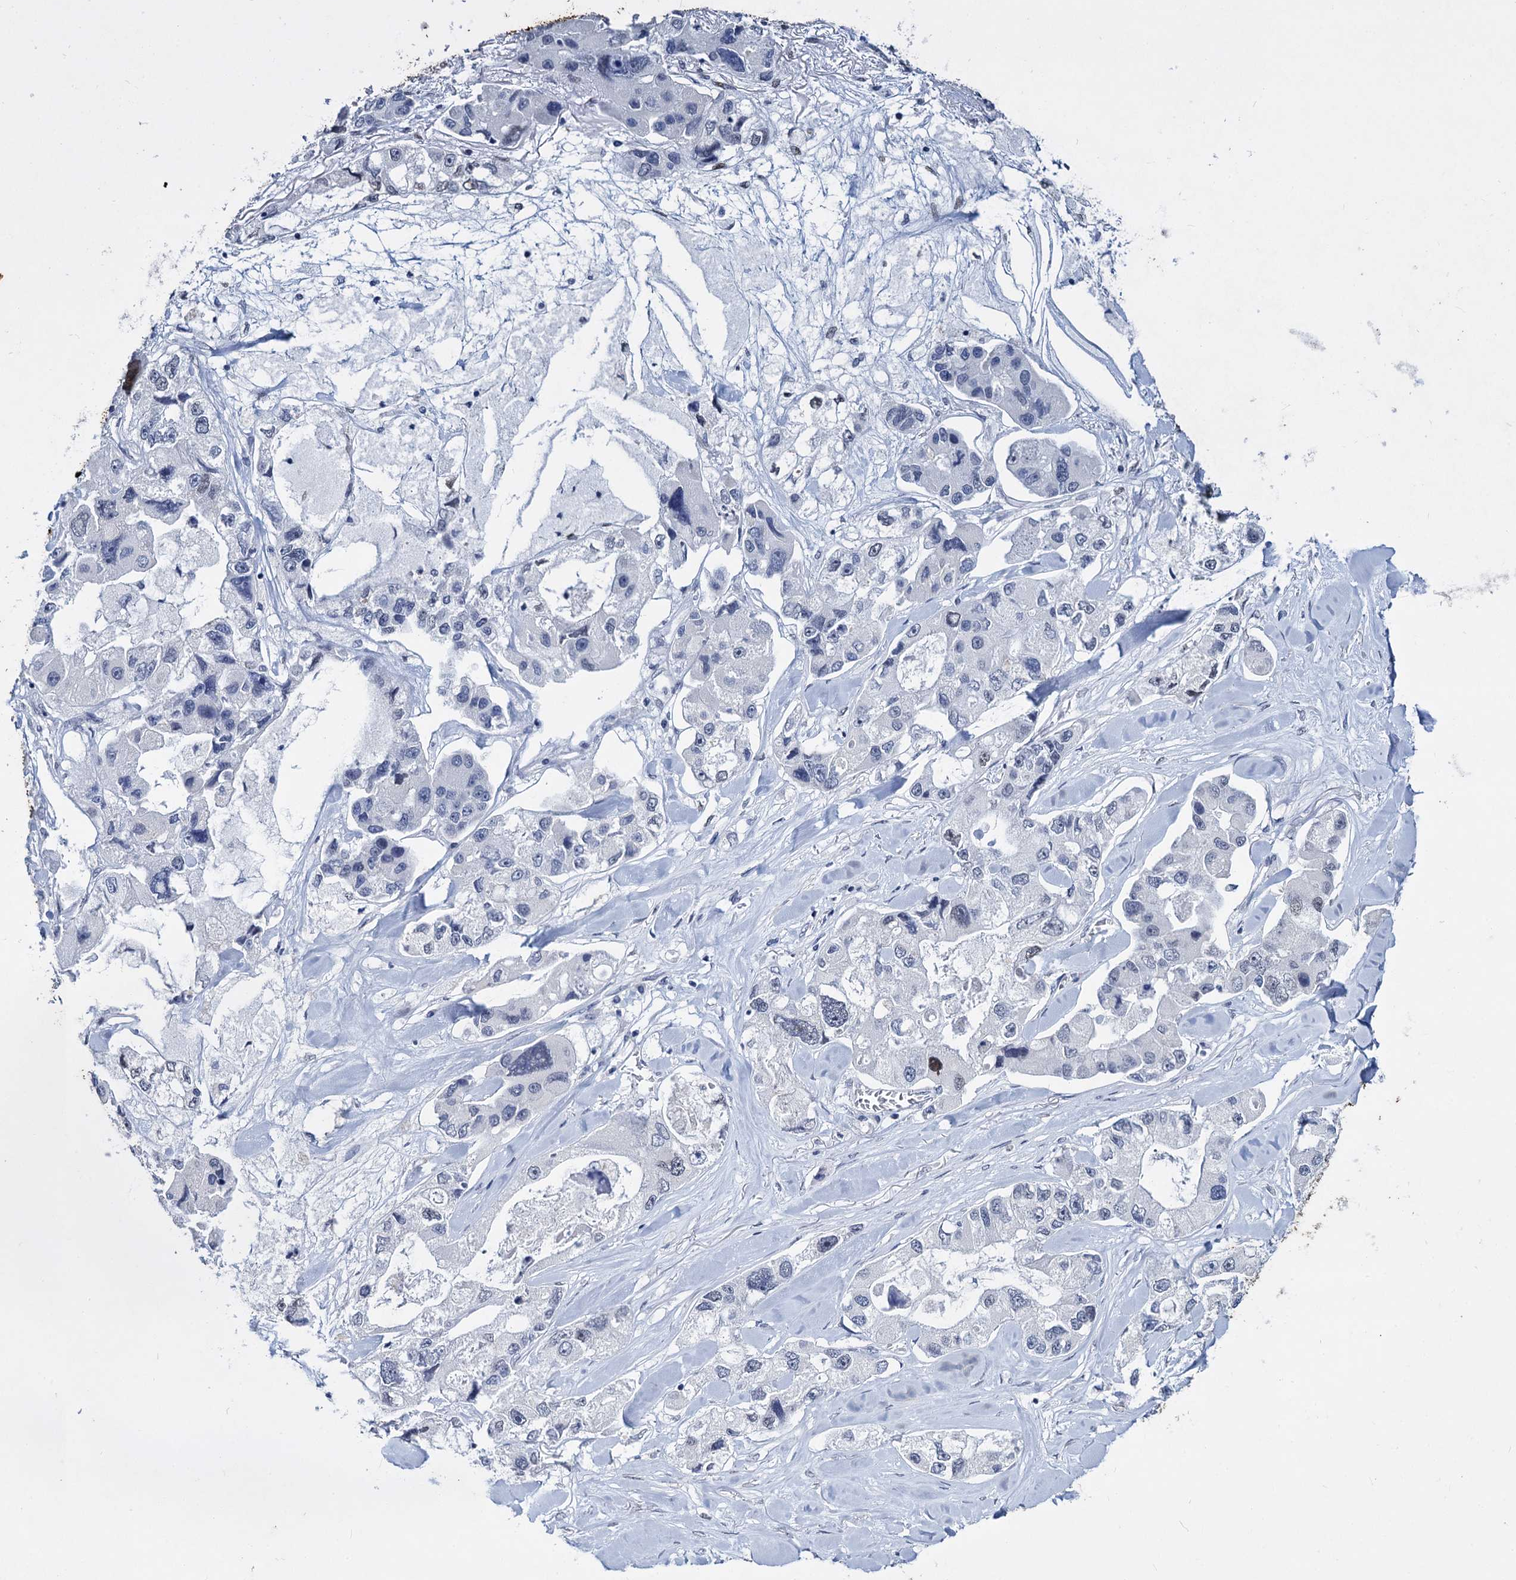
{"staining": {"intensity": "negative", "quantity": "none", "location": "none"}, "tissue": "lung cancer", "cell_type": "Tumor cells", "image_type": "cancer", "snomed": [{"axis": "morphology", "description": "Adenocarcinoma, NOS"}, {"axis": "topography", "description": "Lung"}], "caption": "Human lung cancer (adenocarcinoma) stained for a protein using immunohistochemistry shows no positivity in tumor cells.", "gene": "MAGEA4", "patient": {"sex": "female", "age": 54}}